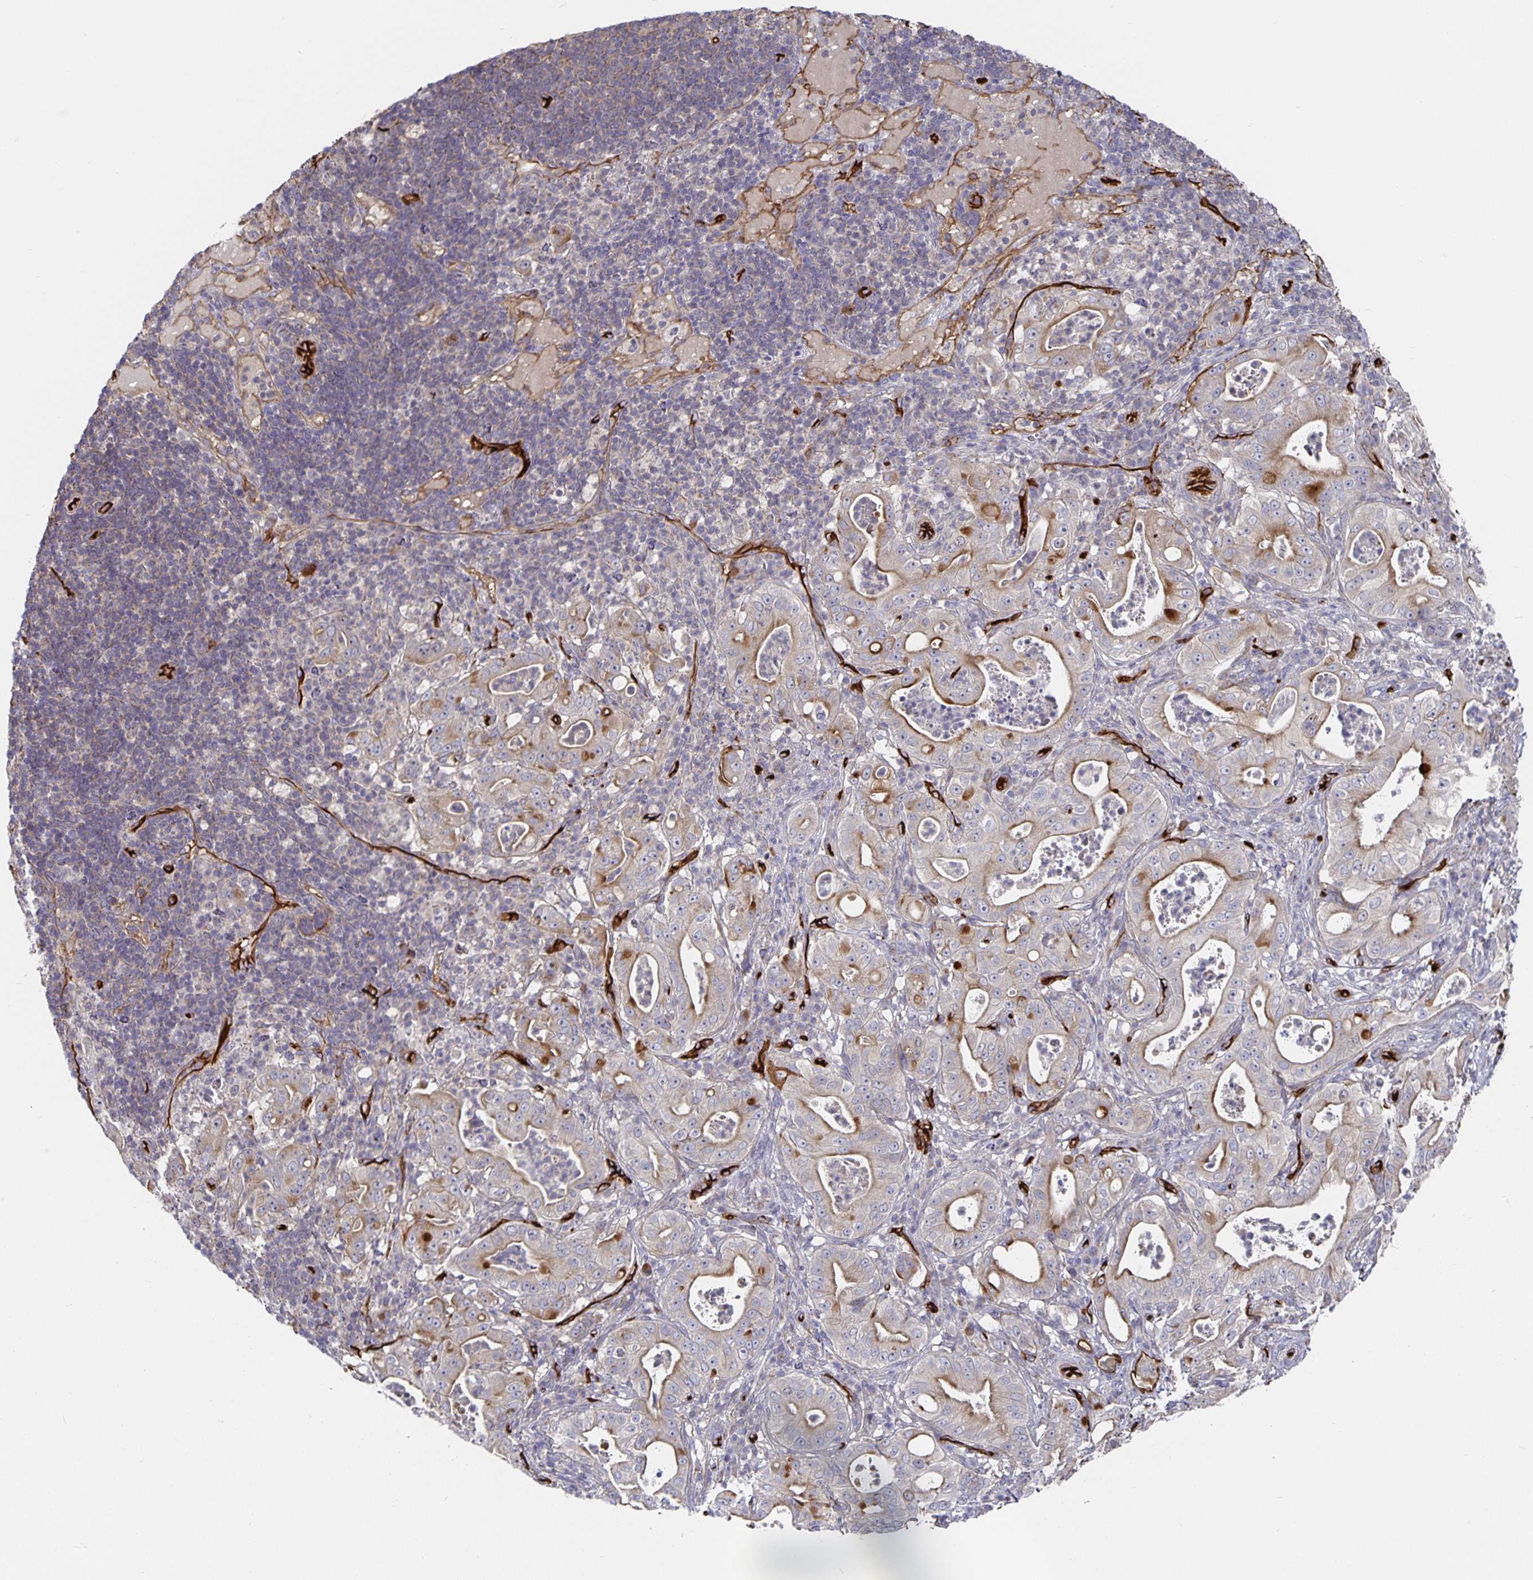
{"staining": {"intensity": "weak", "quantity": "25%-75%", "location": "cytoplasmic/membranous"}, "tissue": "pancreatic cancer", "cell_type": "Tumor cells", "image_type": "cancer", "snomed": [{"axis": "morphology", "description": "Adenocarcinoma, NOS"}, {"axis": "topography", "description": "Pancreas"}], "caption": "DAB immunohistochemical staining of human pancreatic cancer (adenocarcinoma) exhibits weak cytoplasmic/membranous protein staining in approximately 25%-75% of tumor cells.", "gene": "PODXL", "patient": {"sex": "male", "age": 71}}